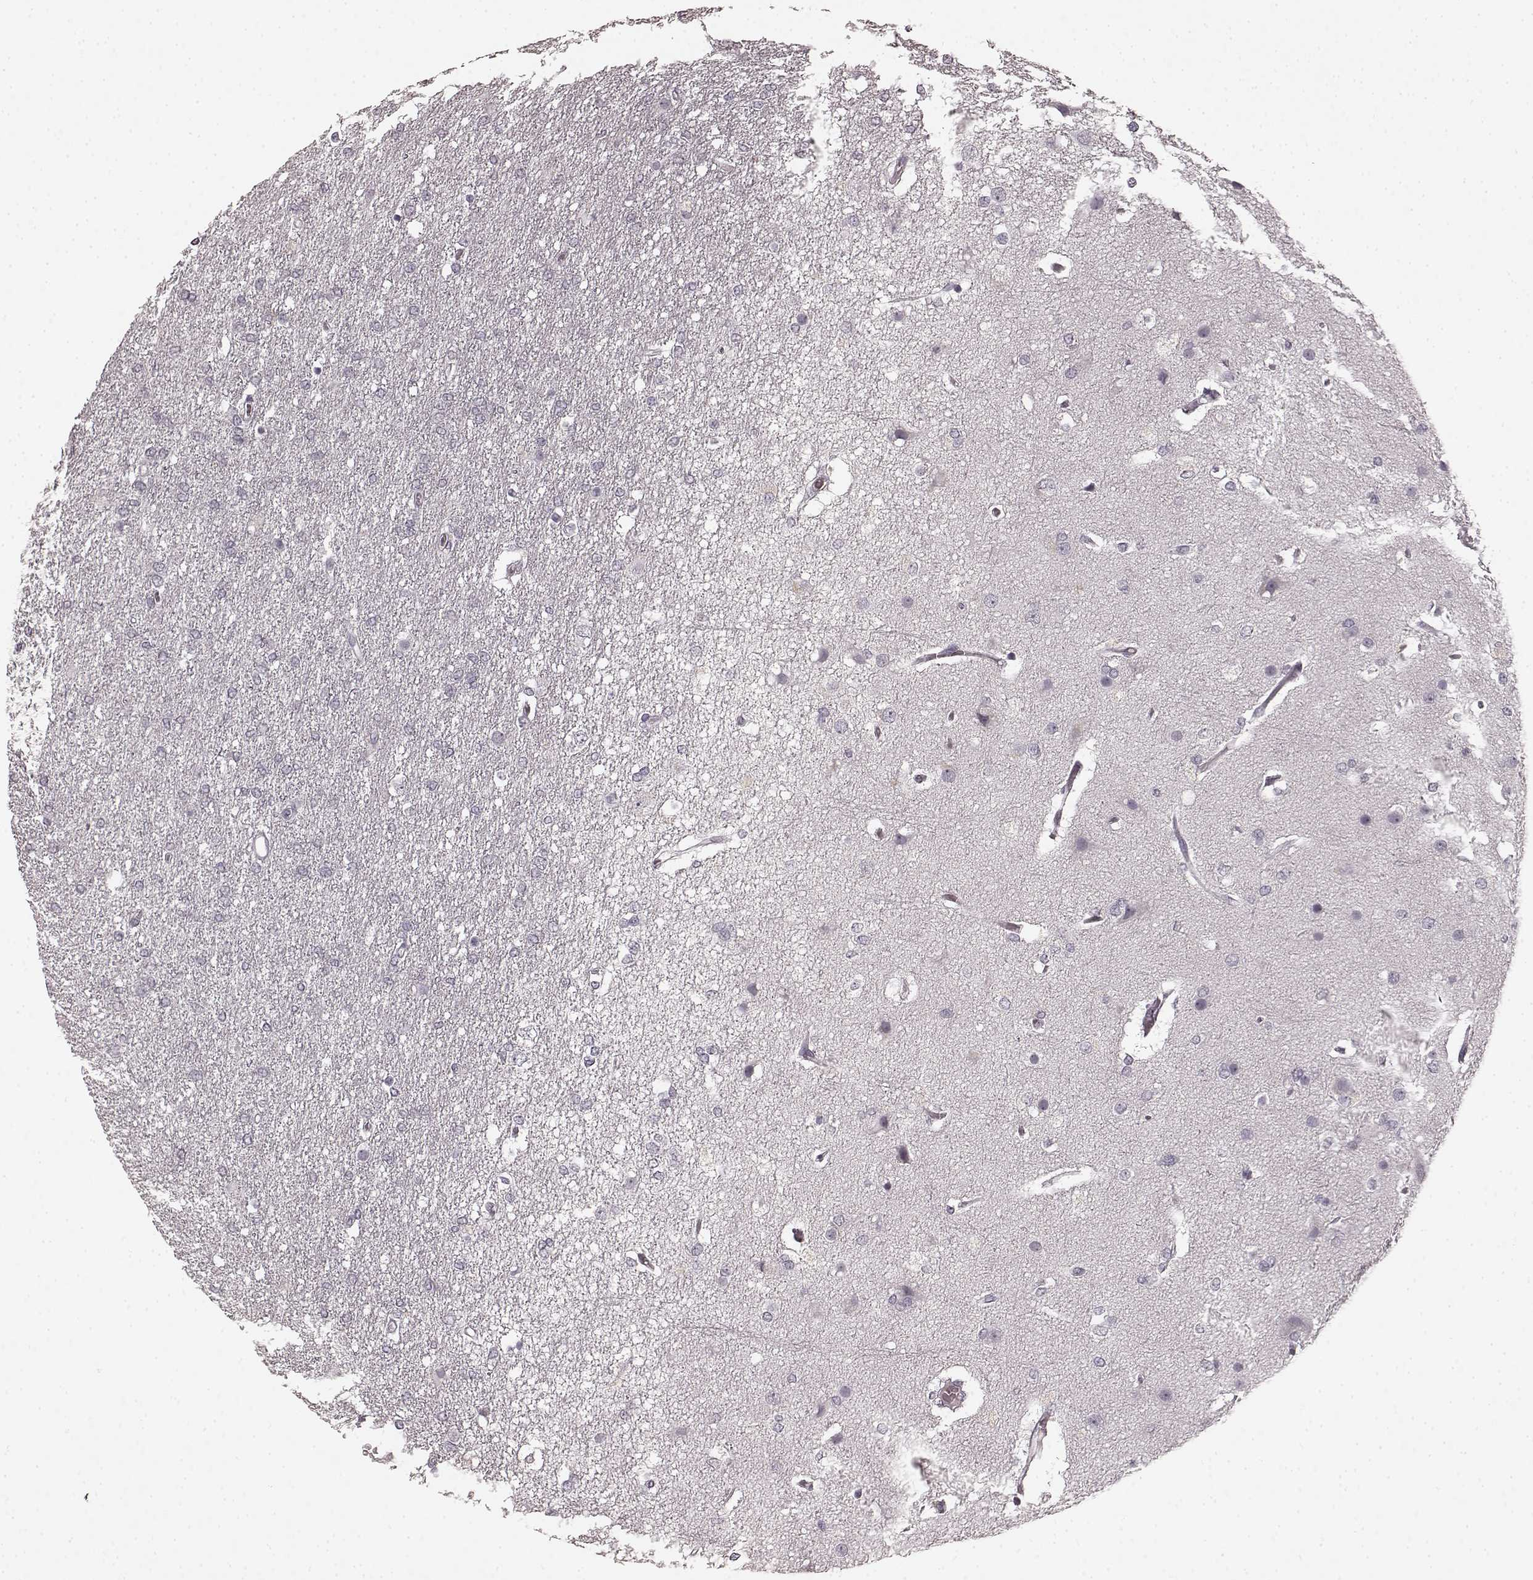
{"staining": {"intensity": "negative", "quantity": "none", "location": "none"}, "tissue": "glioma", "cell_type": "Tumor cells", "image_type": "cancer", "snomed": [{"axis": "morphology", "description": "Glioma, malignant, High grade"}, {"axis": "topography", "description": "Brain"}], "caption": "Protein analysis of high-grade glioma (malignant) displays no significant positivity in tumor cells.", "gene": "CCNA2", "patient": {"sex": "female", "age": 61}}